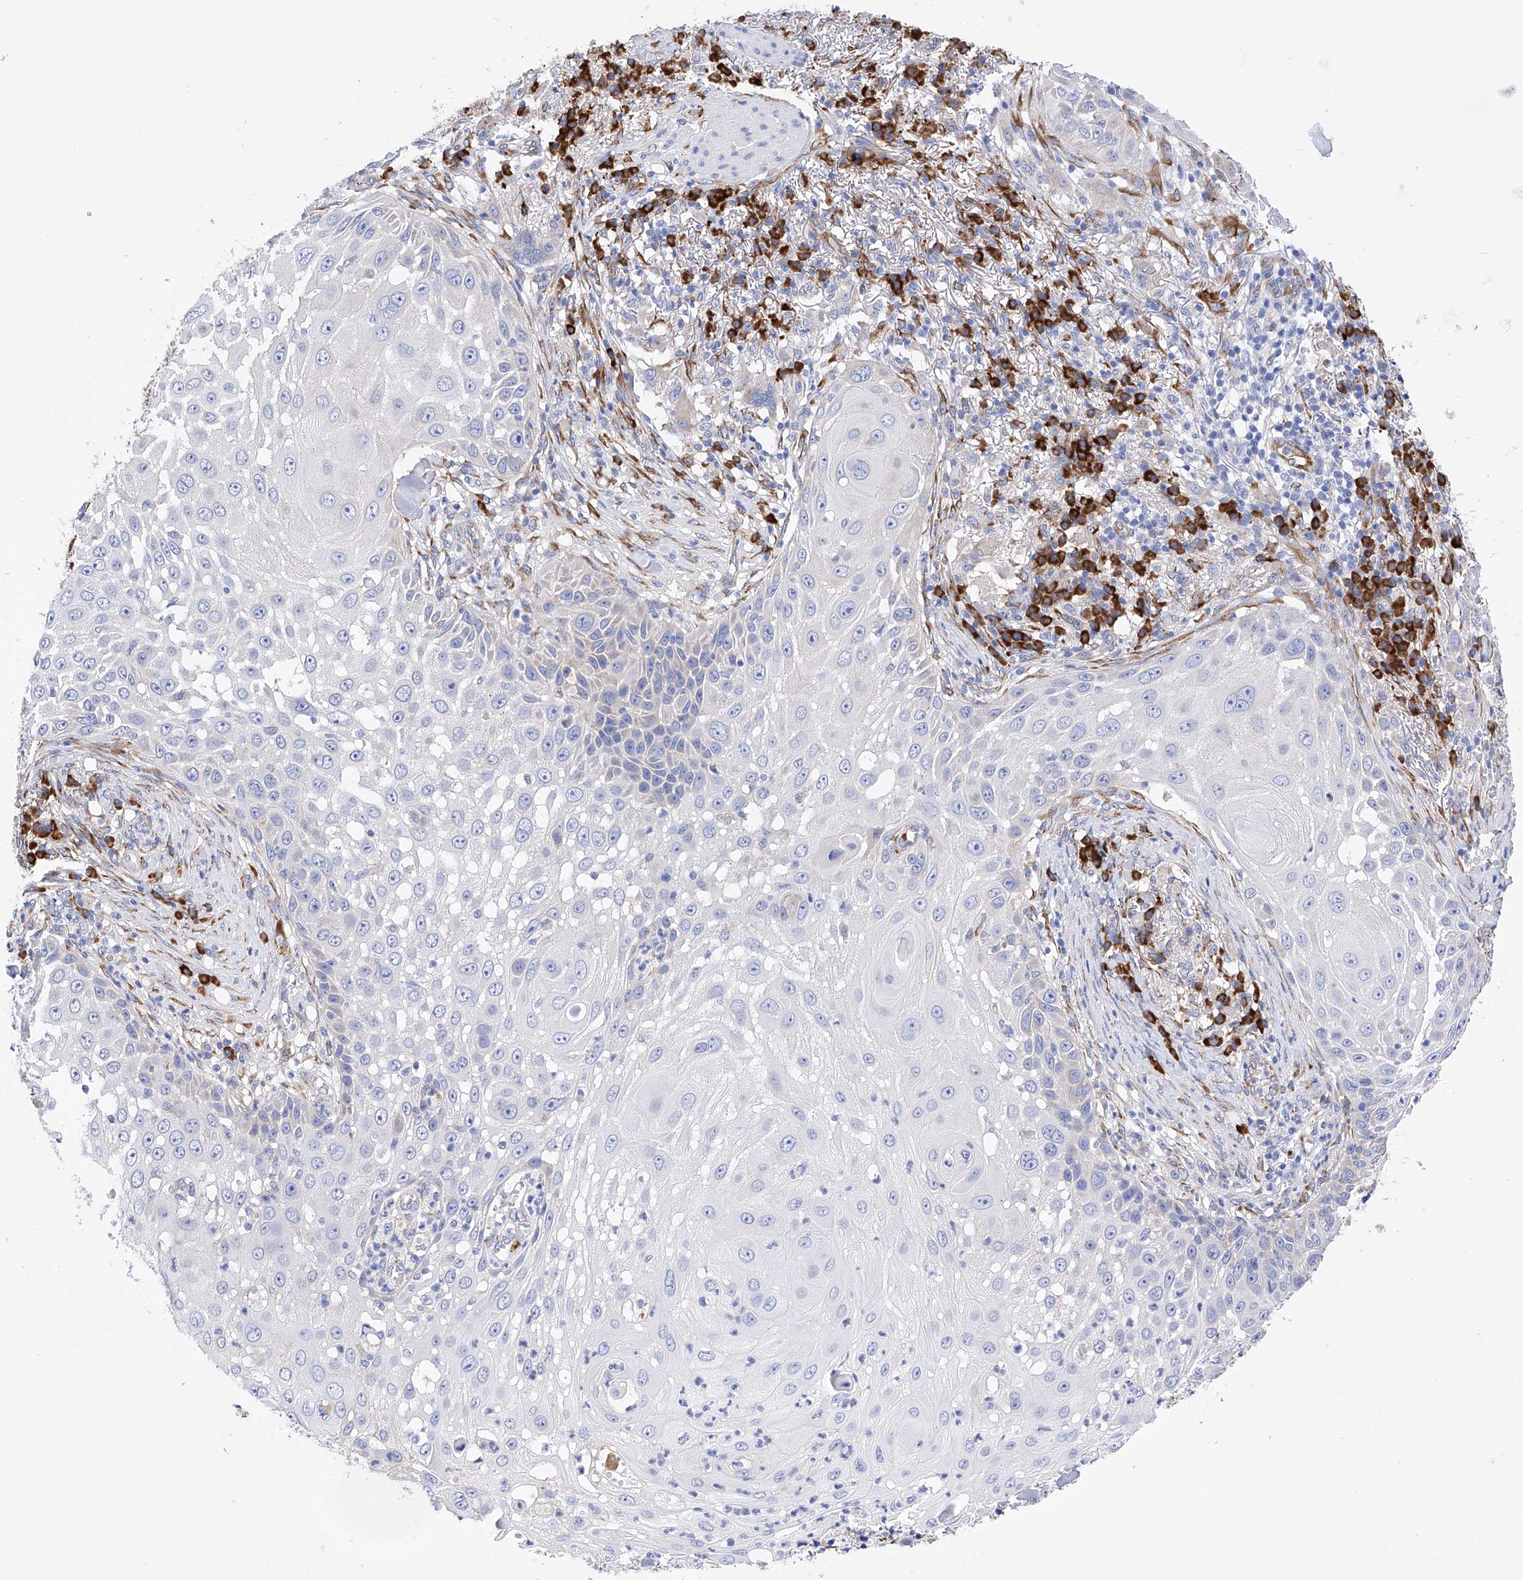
{"staining": {"intensity": "negative", "quantity": "none", "location": "none"}, "tissue": "skin cancer", "cell_type": "Tumor cells", "image_type": "cancer", "snomed": [{"axis": "morphology", "description": "Squamous cell carcinoma, NOS"}, {"axis": "topography", "description": "Skin"}], "caption": "This is an IHC micrograph of human skin squamous cell carcinoma. There is no positivity in tumor cells.", "gene": "PDIA5", "patient": {"sex": "female", "age": 44}}